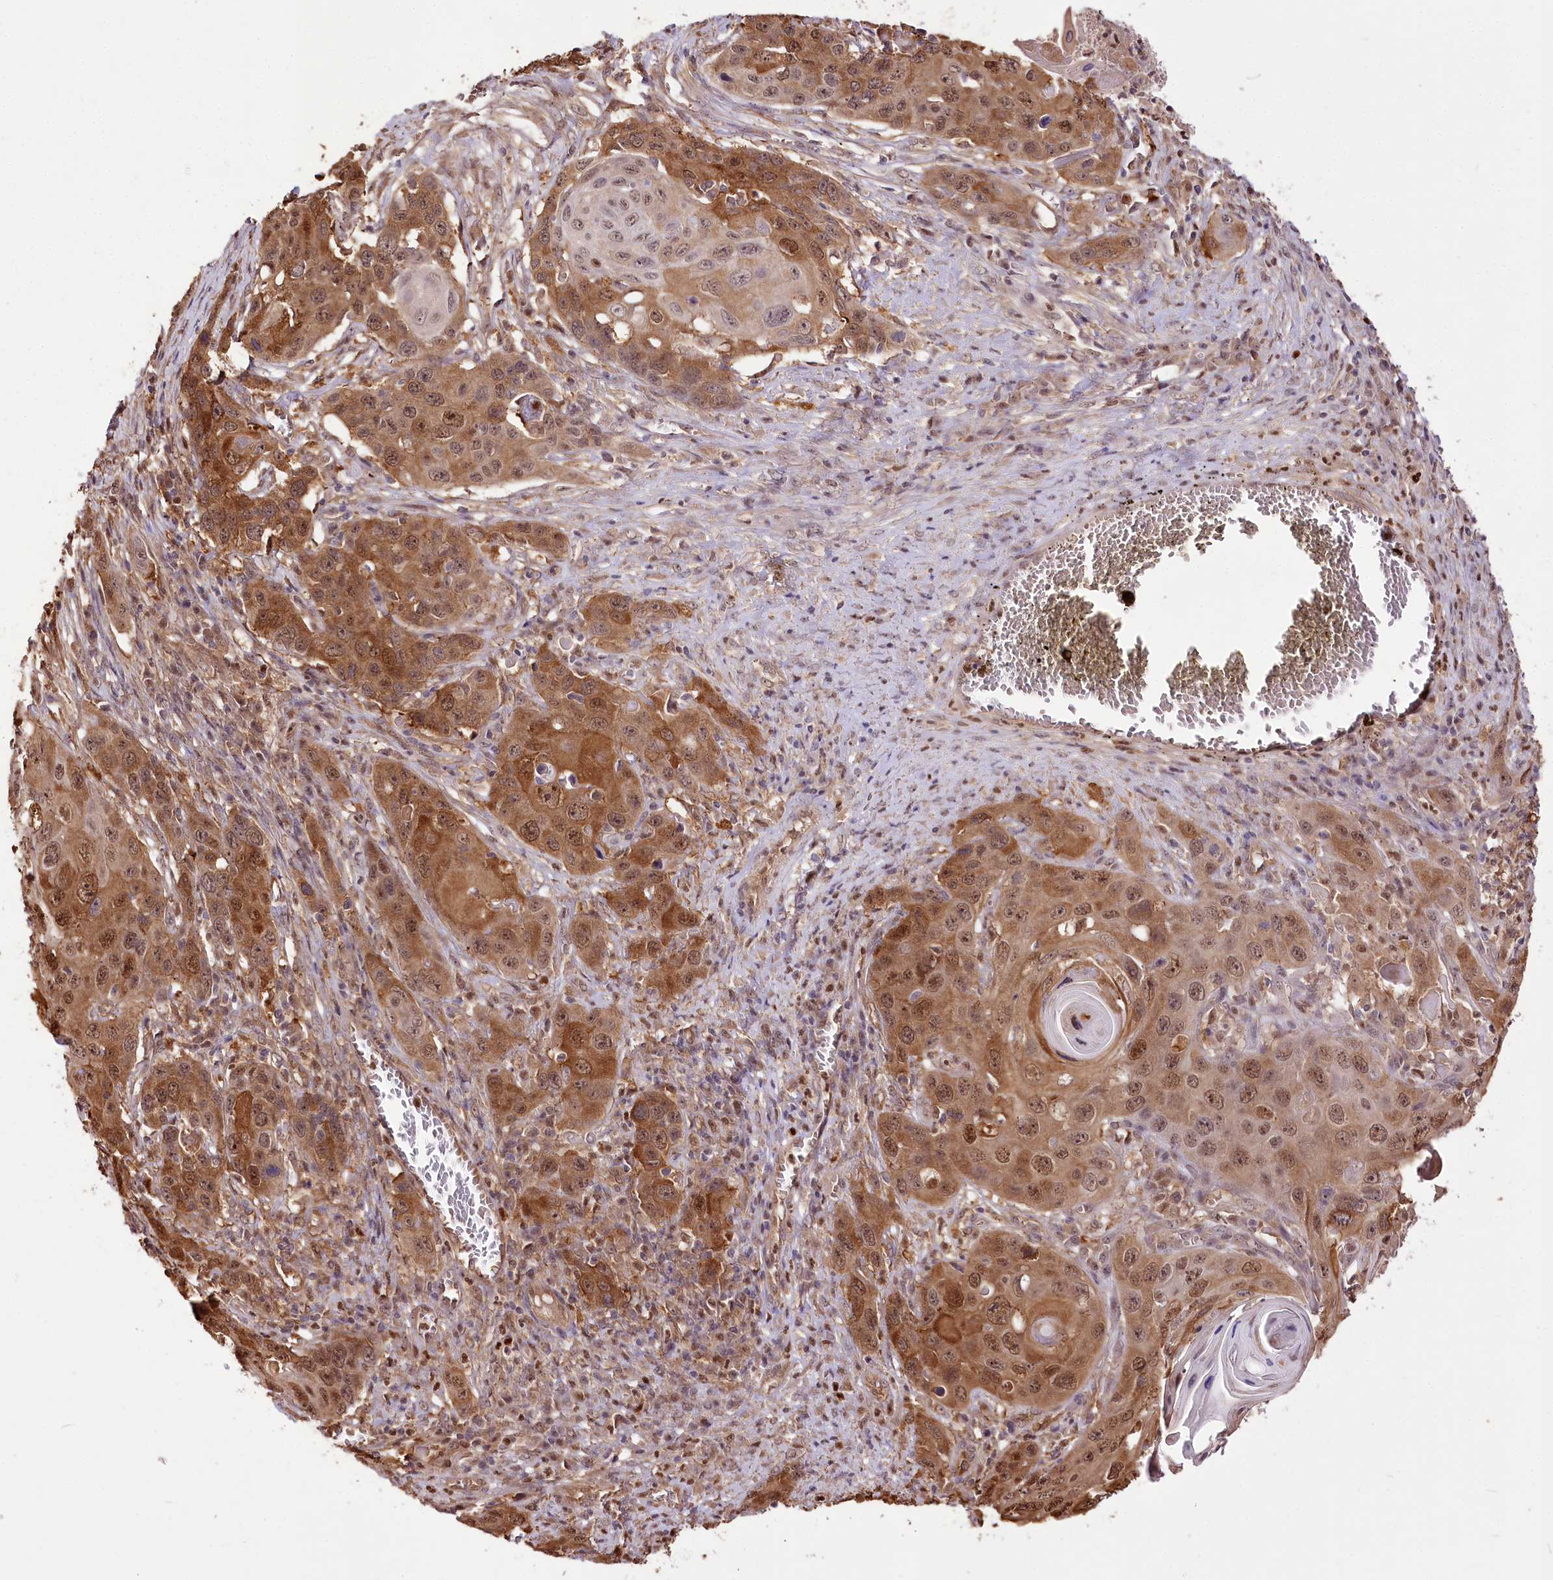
{"staining": {"intensity": "moderate", "quantity": ">75%", "location": "cytoplasmic/membranous,nuclear"}, "tissue": "skin cancer", "cell_type": "Tumor cells", "image_type": "cancer", "snomed": [{"axis": "morphology", "description": "Squamous cell carcinoma, NOS"}, {"axis": "topography", "description": "Skin"}], "caption": "A medium amount of moderate cytoplasmic/membranous and nuclear expression is present in about >75% of tumor cells in skin cancer tissue.", "gene": "GNL3L", "patient": {"sex": "male", "age": 55}}